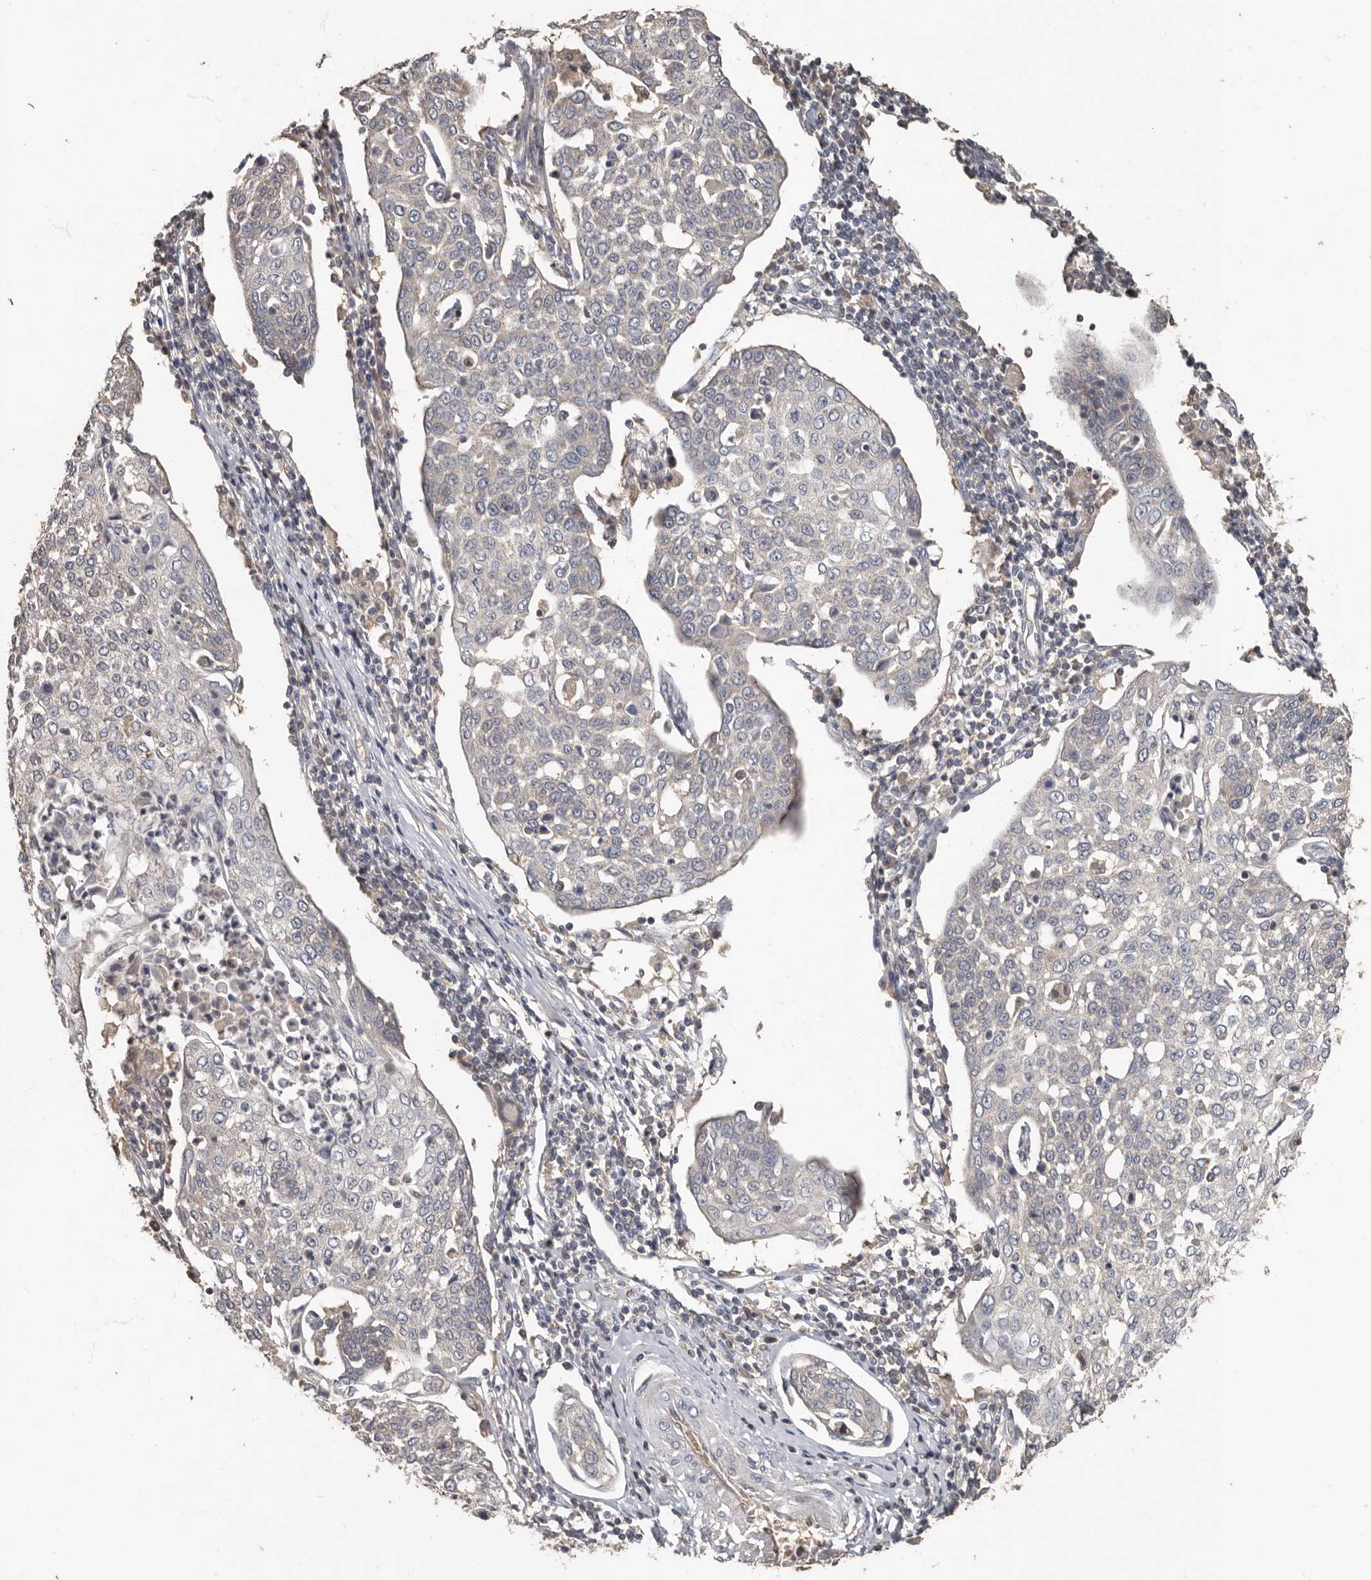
{"staining": {"intensity": "negative", "quantity": "none", "location": "none"}, "tissue": "cervical cancer", "cell_type": "Tumor cells", "image_type": "cancer", "snomed": [{"axis": "morphology", "description": "Squamous cell carcinoma, NOS"}, {"axis": "topography", "description": "Cervix"}], "caption": "Tumor cells show no significant positivity in cervical squamous cell carcinoma.", "gene": "KIF26B", "patient": {"sex": "female", "age": 34}}